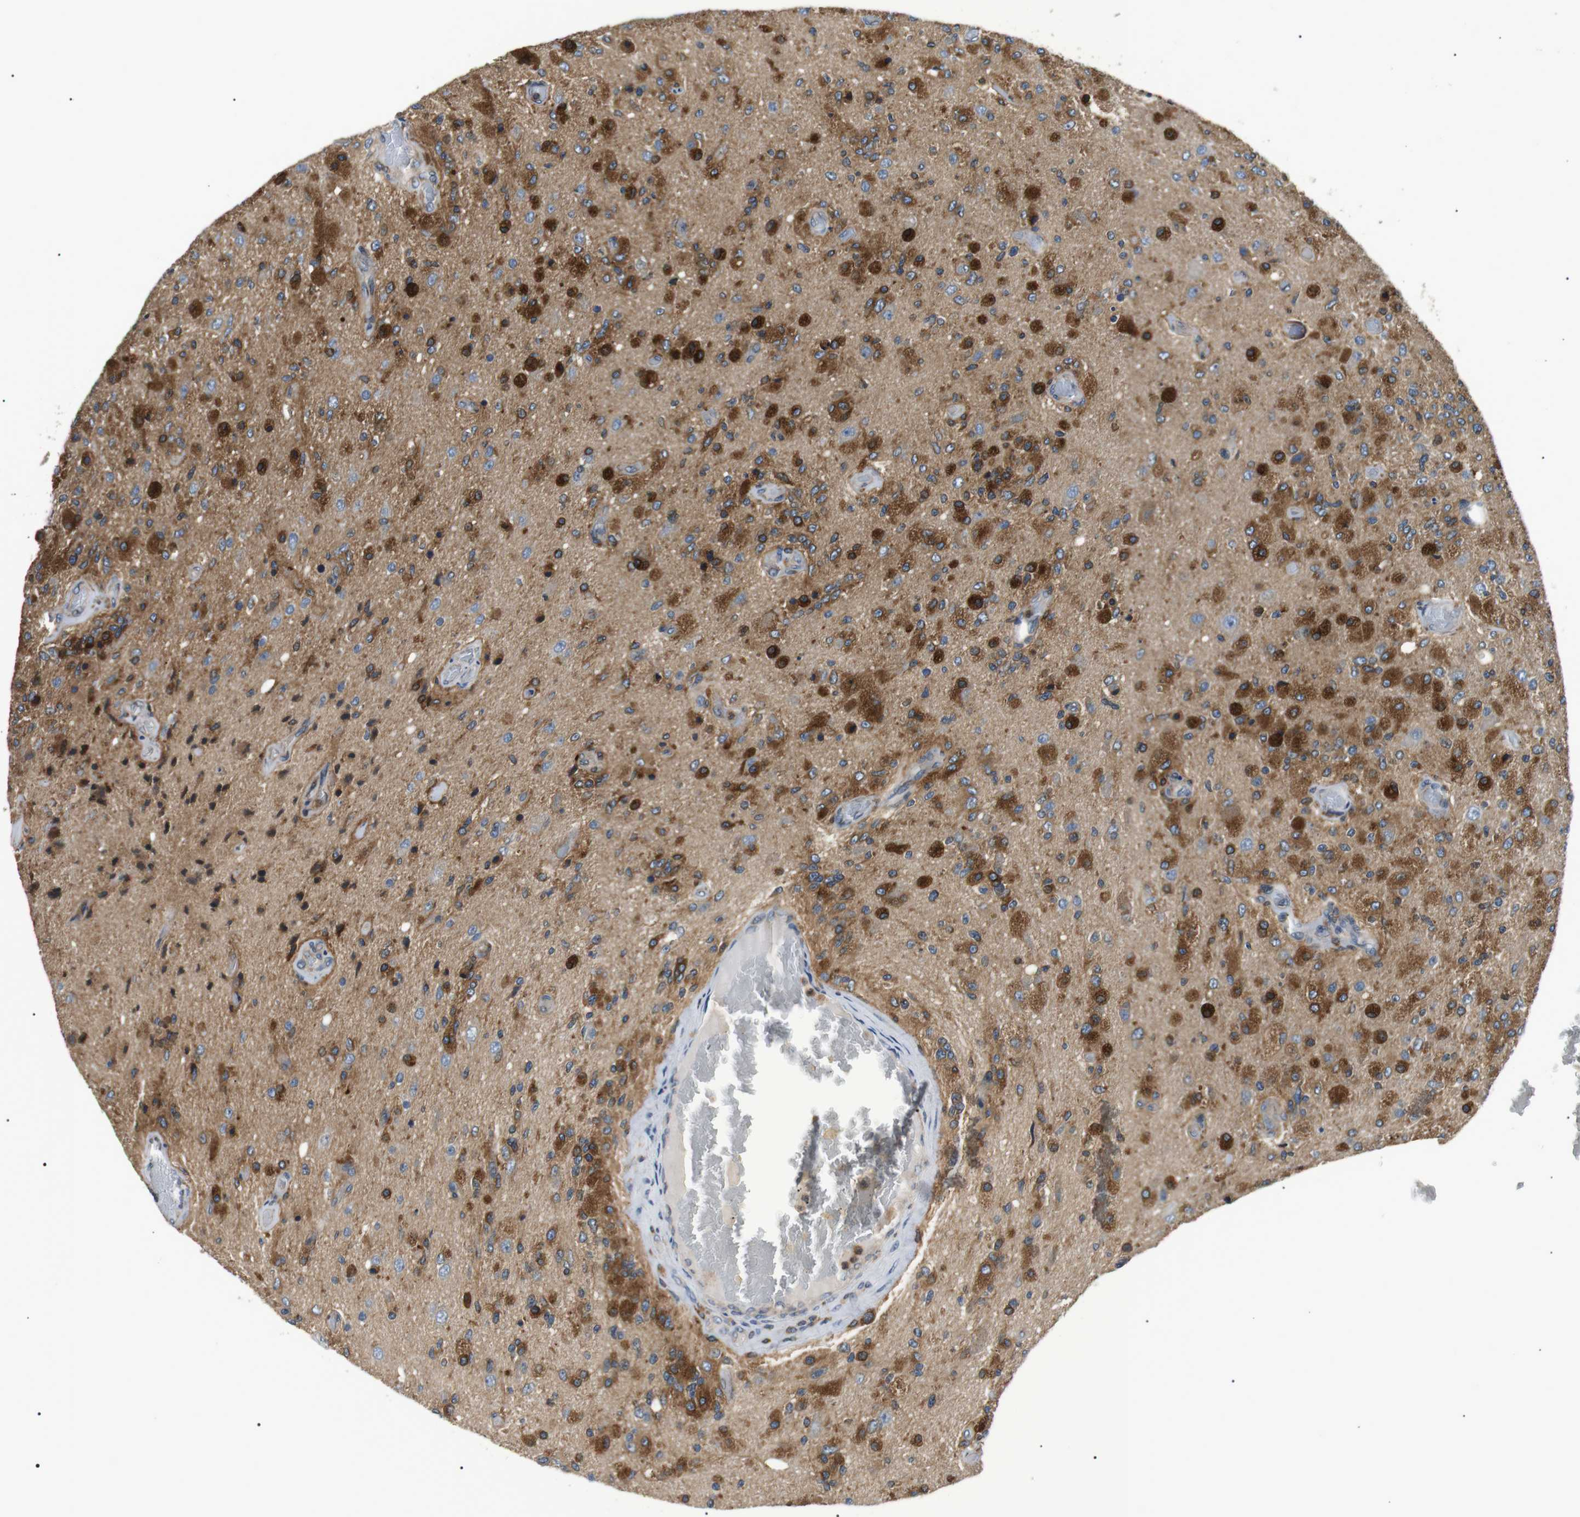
{"staining": {"intensity": "moderate", "quantity": ">75%", "location": "cytoplasmic/membranous"}, "tissue": "glioma", "cell_type": "Tumor cells", "image_type": "cancer", "snomed": [{"axis": "morphology", "description": "Normal tissue, NOS"}, {"axis": "morphology", "description": "Glioma, malignant, High grade"}, {"axis": "topography", "description": "Cerebral cortex"}], "caption": "Tumor cells show moderate cytoplasmic/membranous staining in about >75% of cells in glioma.", "gene": "RAB9A", "patient": {"sex": "male", "age": 77}}